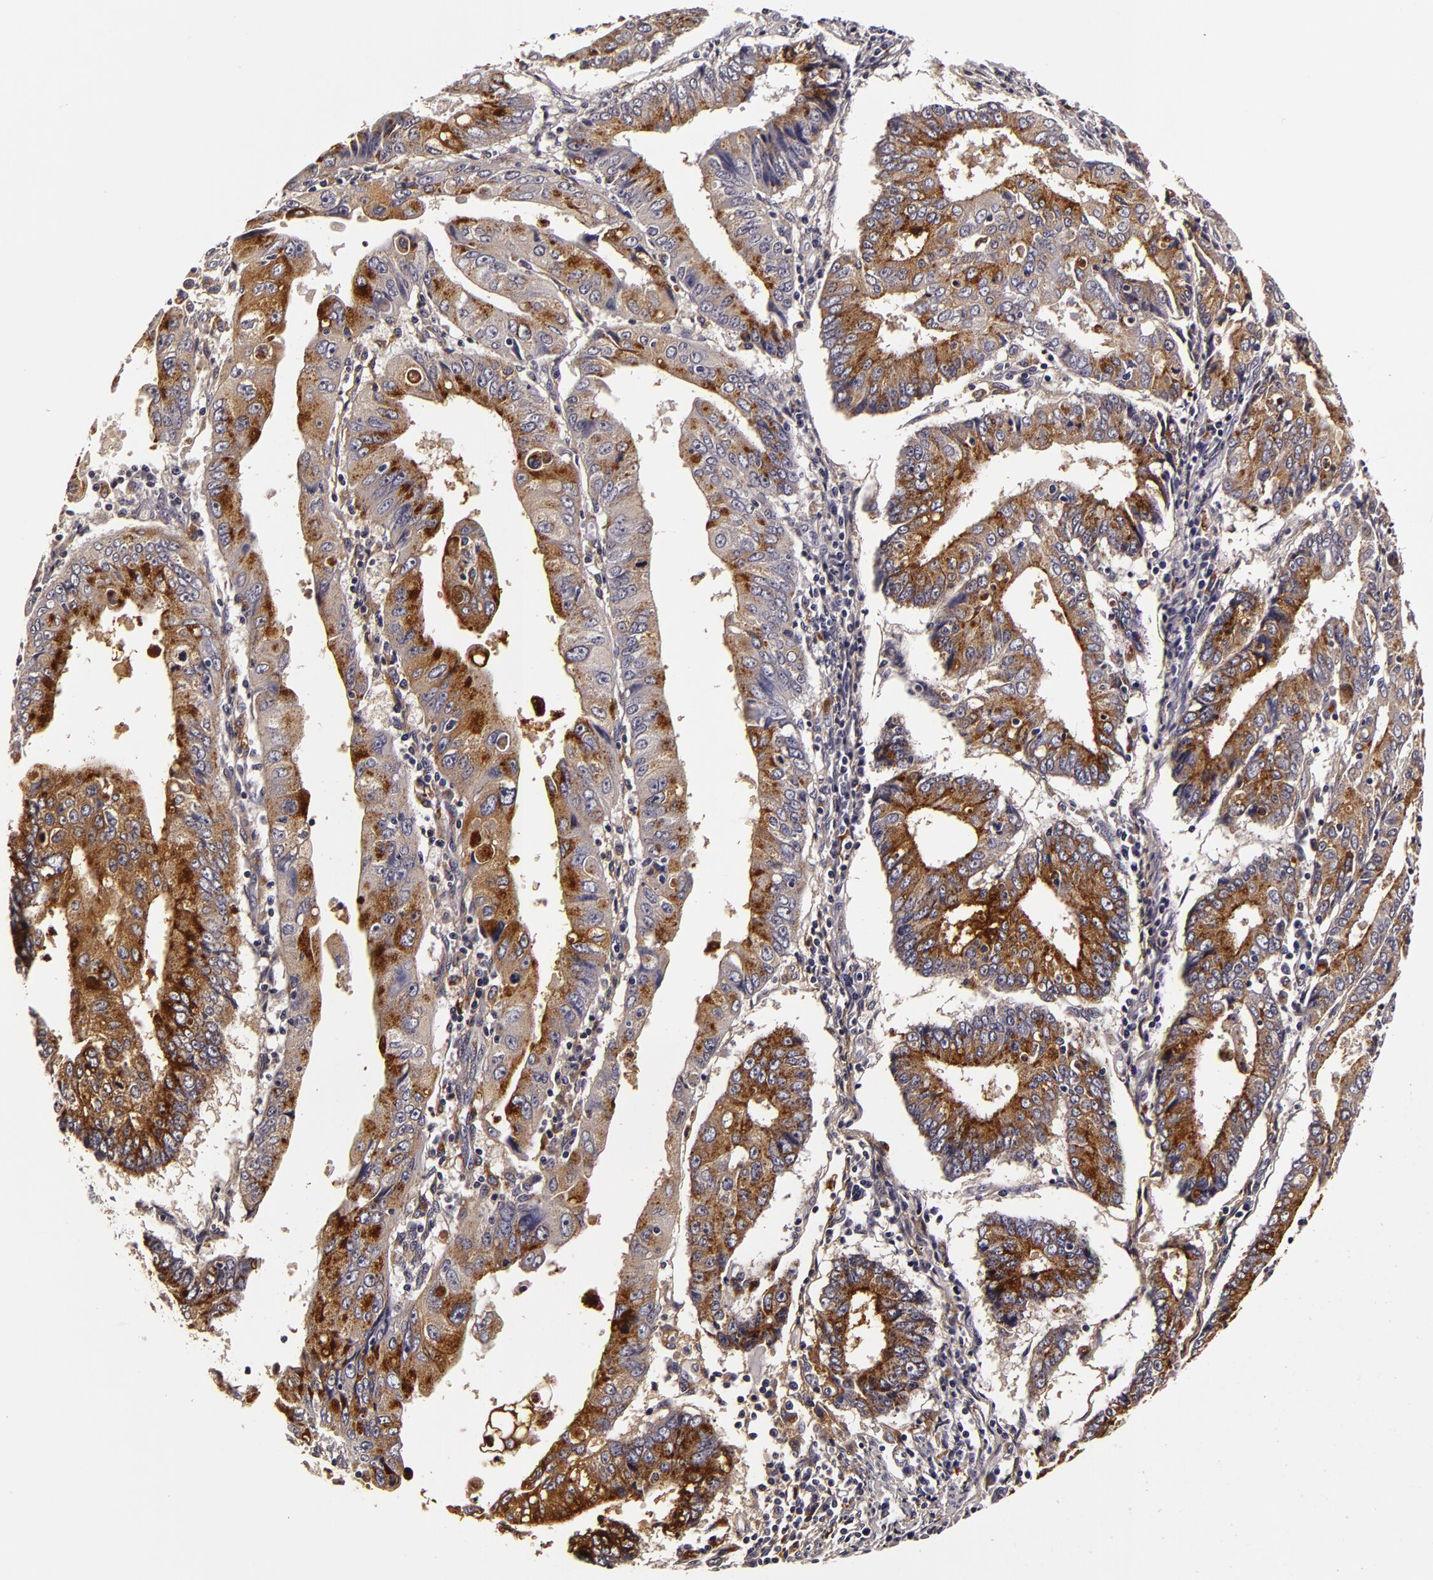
{"staining": {"intensity": "moderate", "quantity": "25%-75%", "location": "cytoplasmic/membranous"}, "tissue": "endometrial cancer", "cell_type": "Tumor cells", "image_type": "cancer", "snomed": [{"axis": "morphology", "description": "Adenocarcinoma, NOS"}, {"axis": "topography", "description": "Endometrium"}], "caption": "Immunohistochemistry (IHC) of human endometrial cancer reveals medium levels of moderate cytoplasmic/membranous positivity in approximately 25%-75% of tumor cells. (IHC, brightfield microscopy, high magnification).", "gene": "LGALS3BP", "patient": {"sex": "female", "age": 75}}